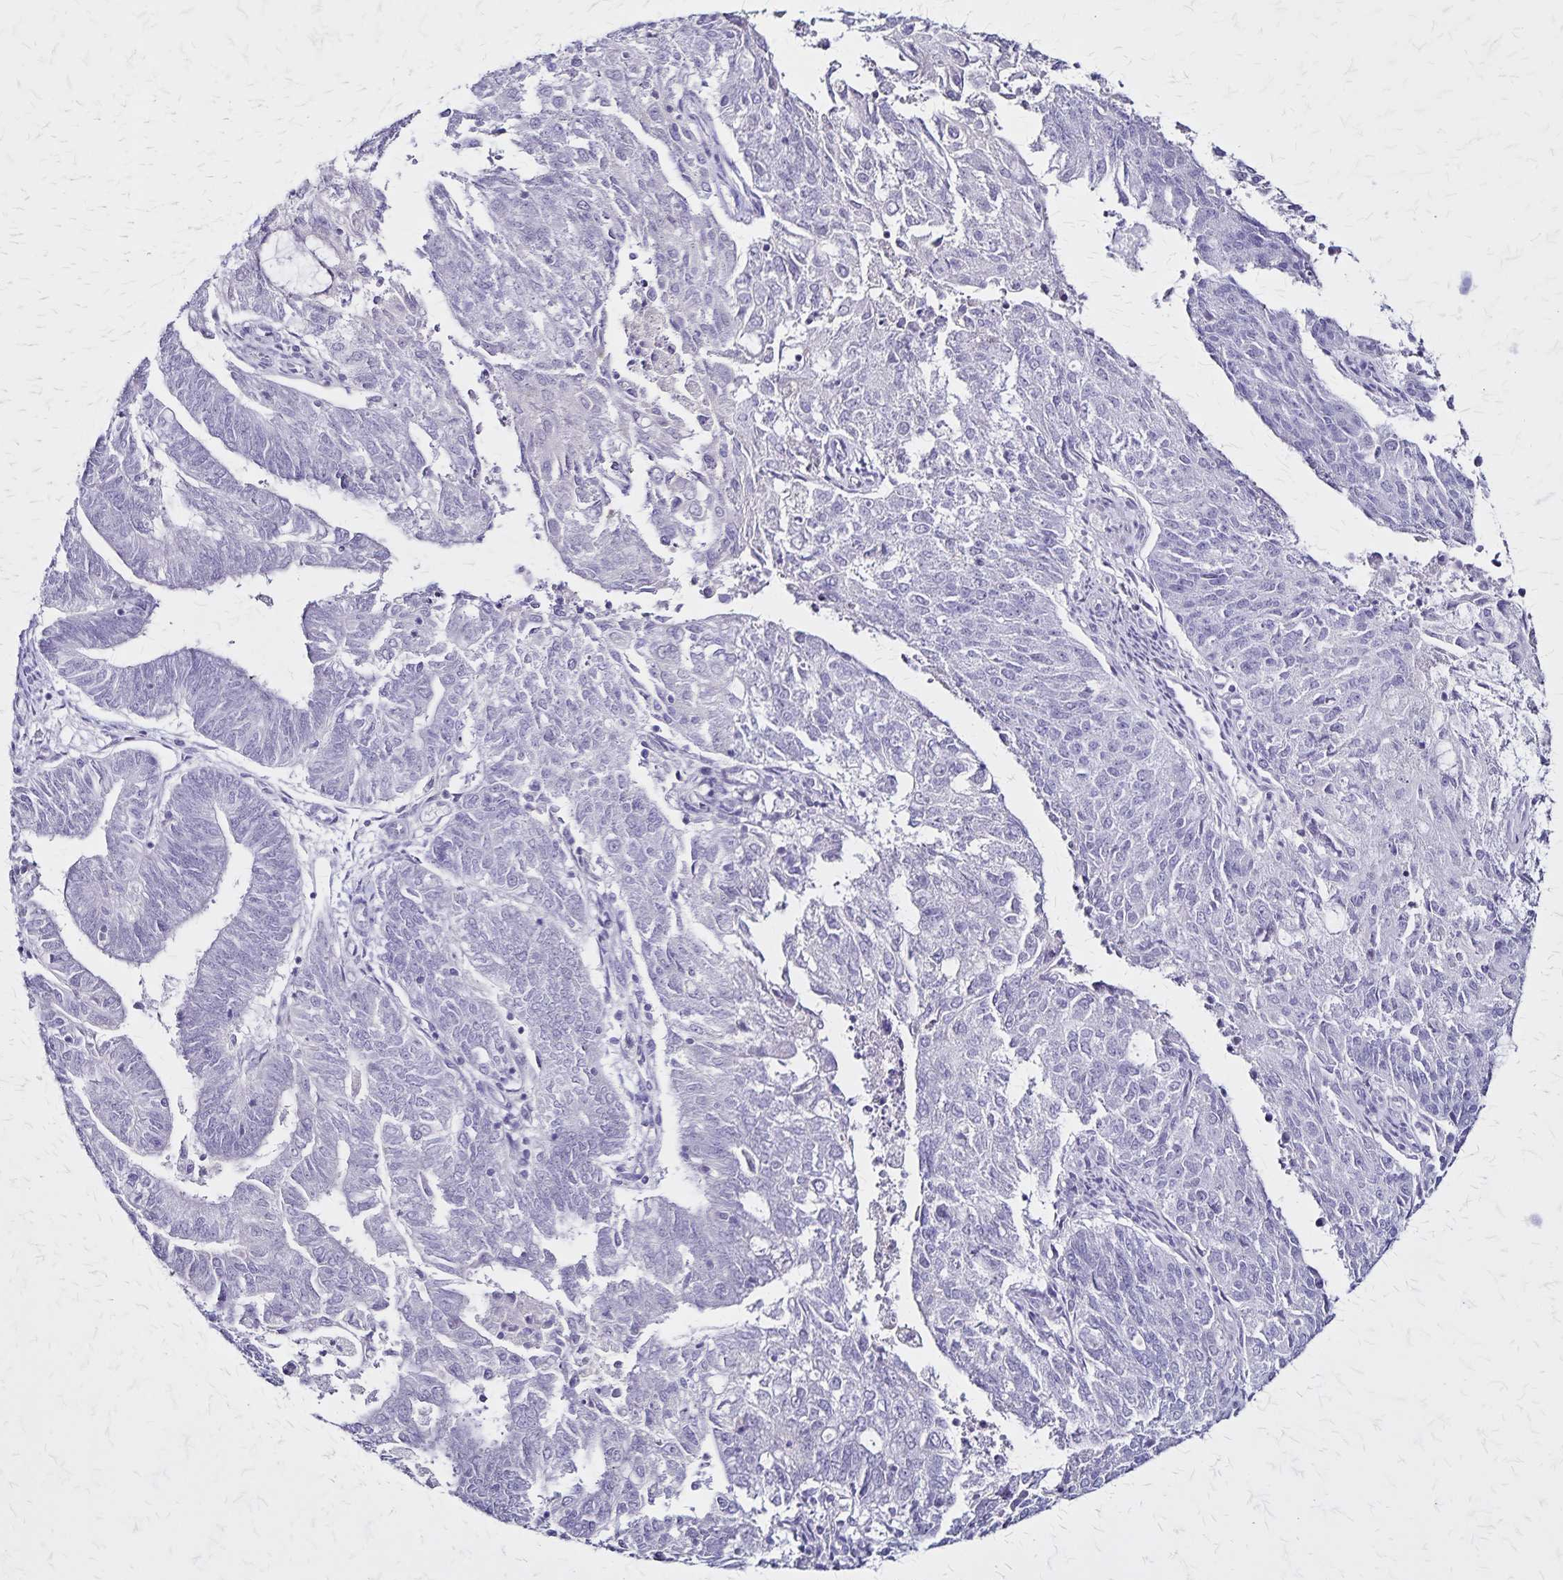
{"staining": {"intensity": "negative", "quantity": "none", "location": "none"}, "tissue": "endometrial cancer", "cell_type": "Tumor cells", "image_type": "cancer", "snomed": [{"axis": "morphology", "description": "Adenocarcinoma, NOS"}, {"axis": "topography", "description": "Endometrium"}], "caption": "IHC of human endometrial adenocarcinoma exhibits no positivity in tumor cells. The staining was performed using DAB (3,3'-diaminobenzidine) to visualize the protein expression in brown, while the nuclei were stained in blue with hematoxylin (Magnification: 20x).", "gene": "PLXNA4", "patient": {"sex": "female", "age": 82}}